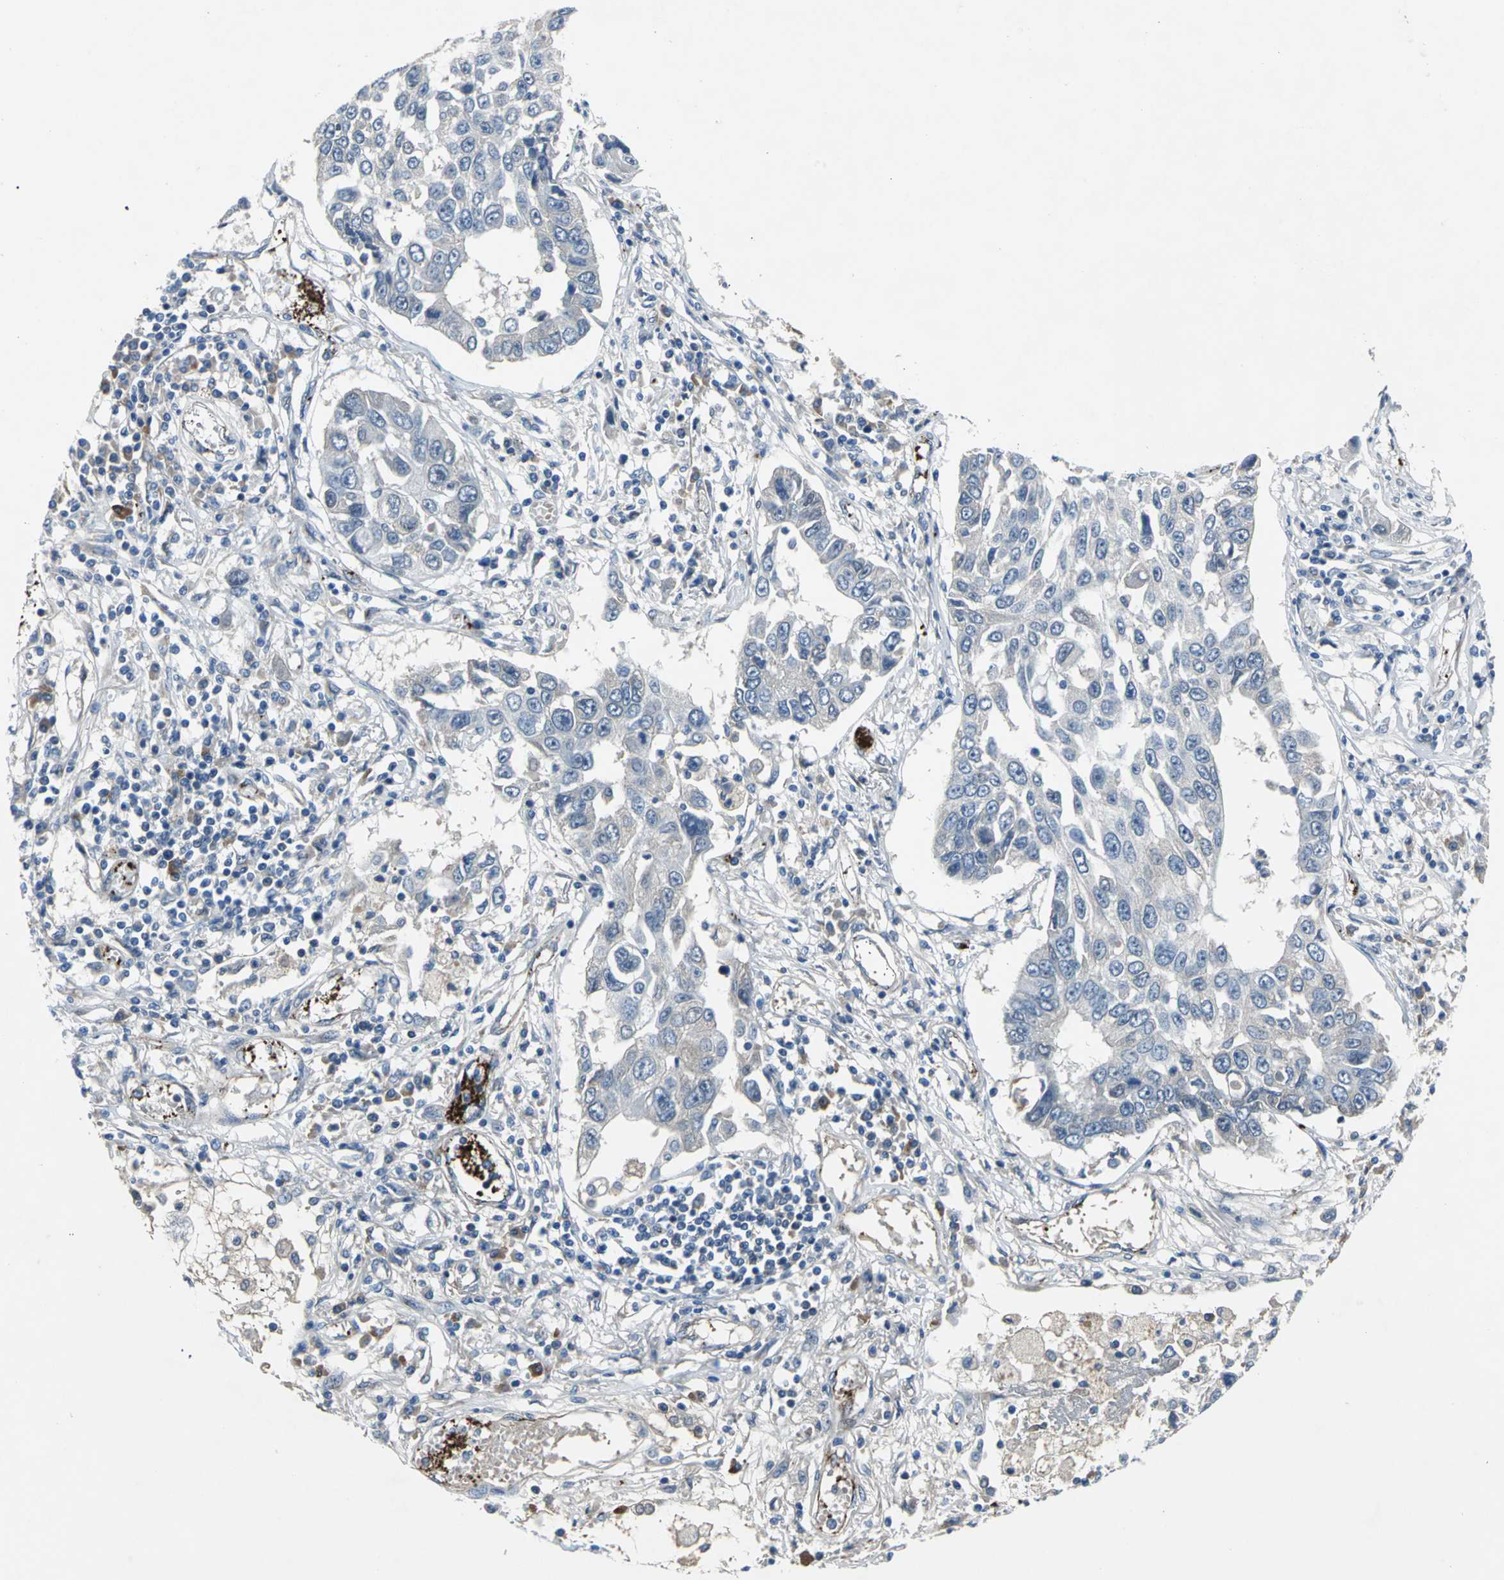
{"staining": {"intensity": "weak", "quantity": "25%-75%", "location": "cytoplasmic/membranous"}, "tissue": "lung cancer", "cell_type": "Tumor cells", "image_type": "cancer", "snomed": [{"axis": "morphology", "description": "Squamous cell carcinoma, NOS"}, {"axis": "topography", "description": "Lung"}], "caption": "Squamous cell carcinoma (lung) stained with DAB (3,3'-diaminobenzidine) immunohistochemistry (IHC) demonstrates low levels of weak cytoplasmic/membranous expression in approximately 25%-75% of tumor cells. Using DAB (brown) and hematoxylin (blue) stains, captured at high magnification using brightfield microscopy.", "gene": "SELP", "patient": {"sex": "male", "age": 71}}